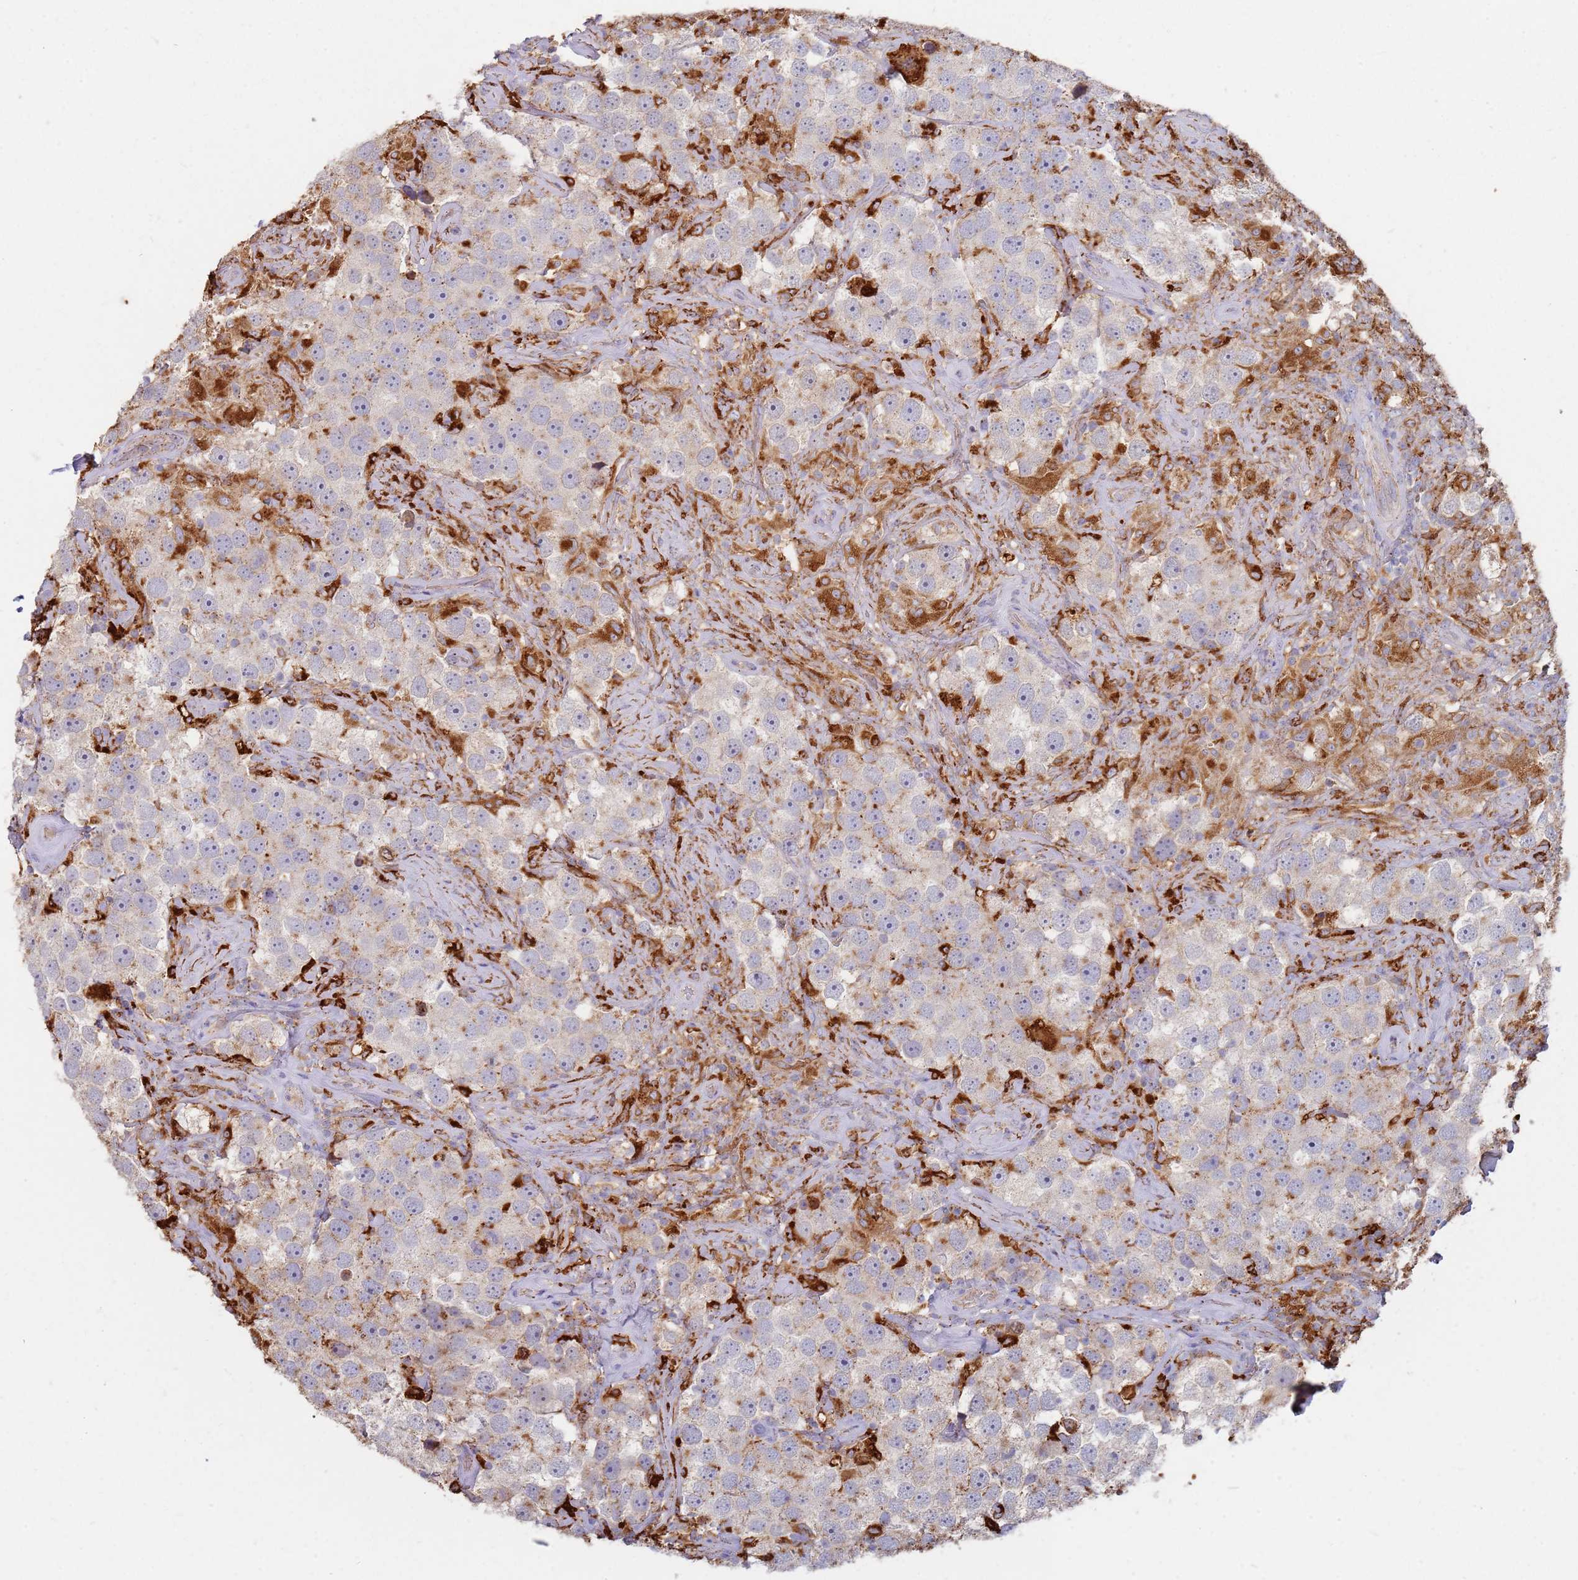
{"staining": {"intensity": "weak", "quantity": "<25%", "location": "cytoplasmic/membranous"}, "tissue": "testis cancer", "cell_type": "Tumor cells", "image_type": "cancer", "snomed": [{"axis": "morphology", "description": "Seminoma, NOS"}, {"axis": "topography", "description": "Testis"}], "caption": "This is an immunohistochemistry (IHC) histopathology image of testis cancer. There is no staining in tumor cells.", "gene": "TMEM229B", "patient": {"sex": "male", "age": 49}}